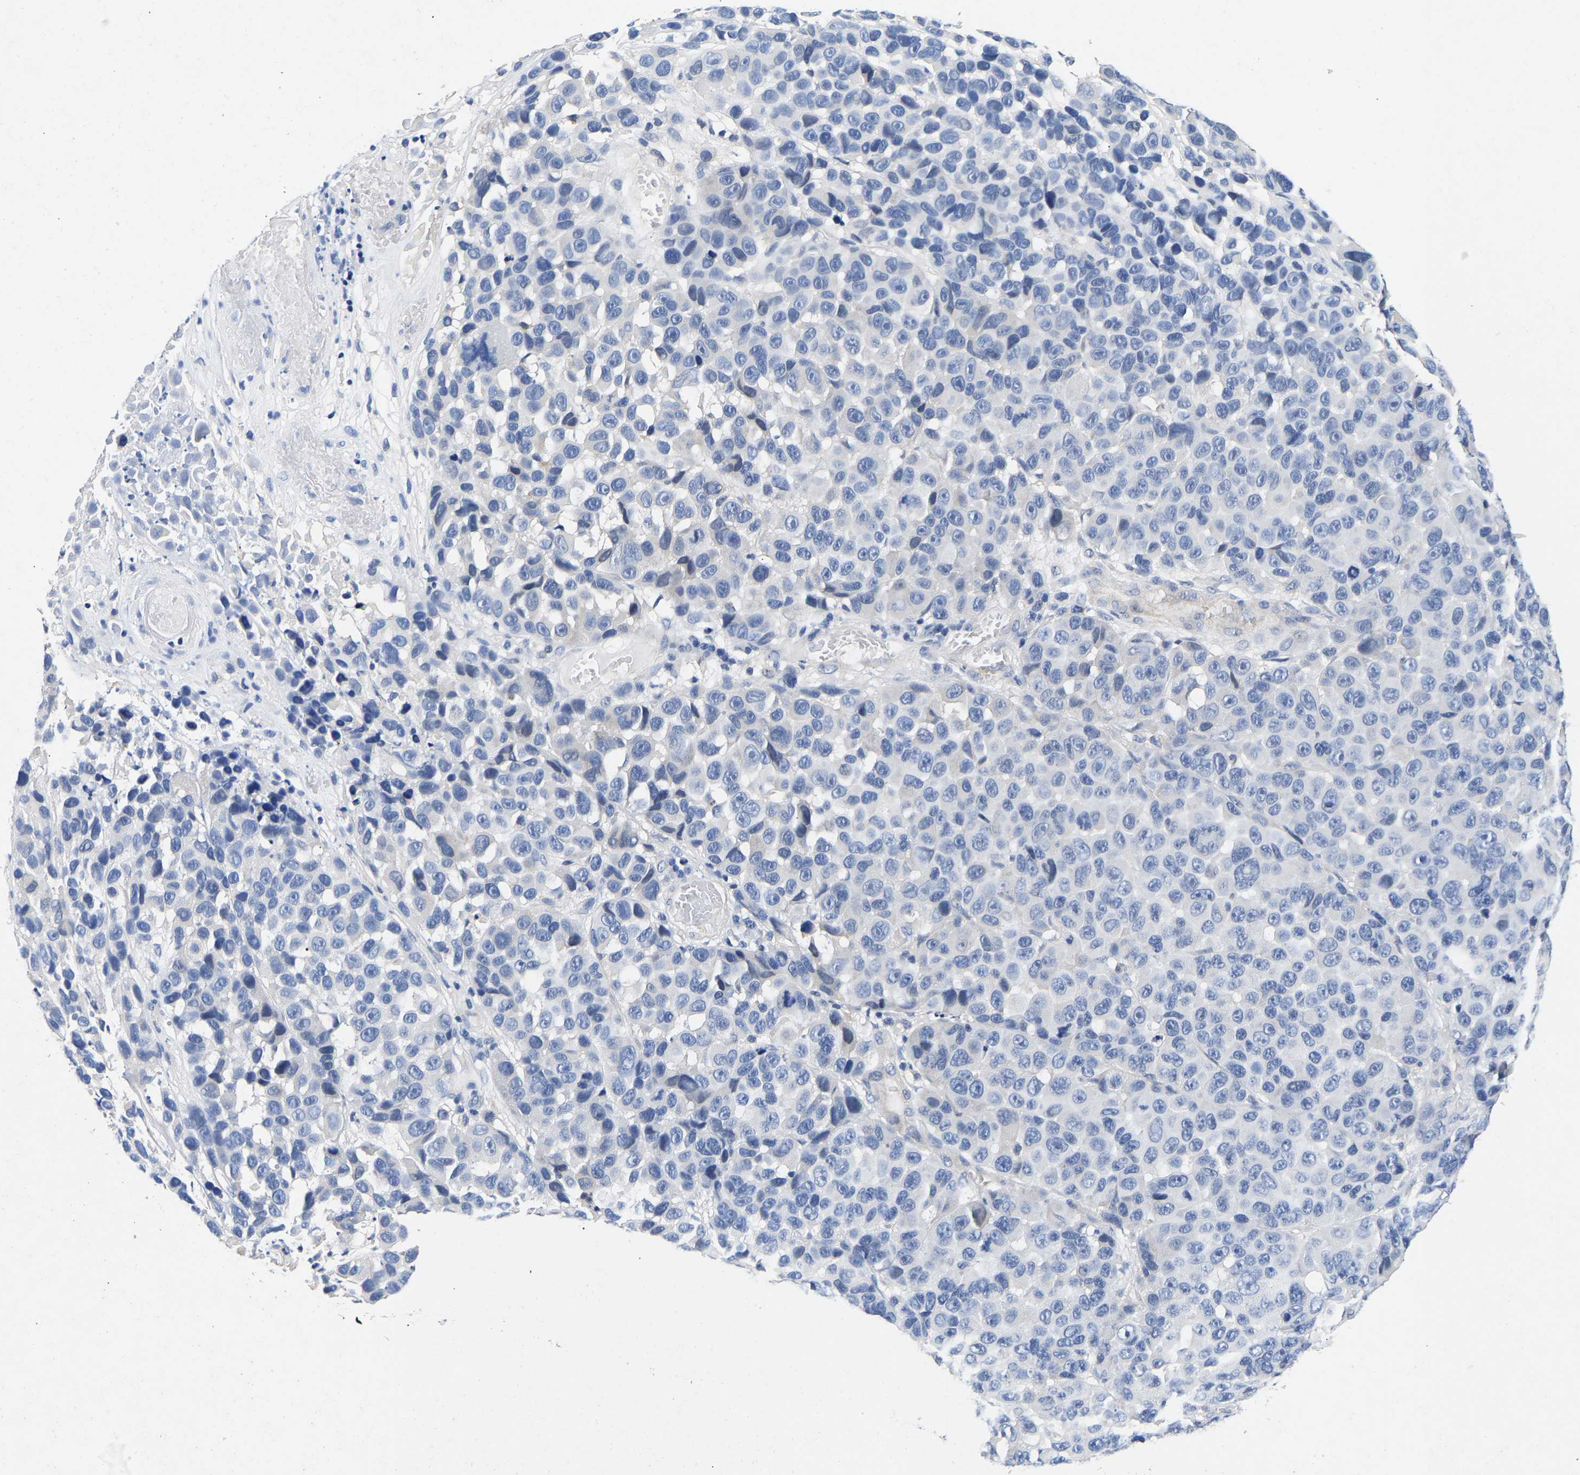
{"staining": {"intensity": "negative", "quantity": "none", "location": "none"}, "tissue": "melanoma", "cell_type": "Tumor cells", "image_type": "cancer", "snomed": [{"axis": "morphology", "description": "Malignant melanoma, NOS"}, {"axis": "topography", "description": "Skin"}], "caption": "Immunohistochemistry micrograph of neoplastic tissue: malignant melanoma stained with DAB (3,3'-diaminobenzidine) shows no significant protein staining in tumor cells. (Brightfield microscopy of DAB (3,3'-diaminobenzidine) IHC at high magnification).", "gene": "CCDC6", "patient": {"sex": "male", "age": 53}}